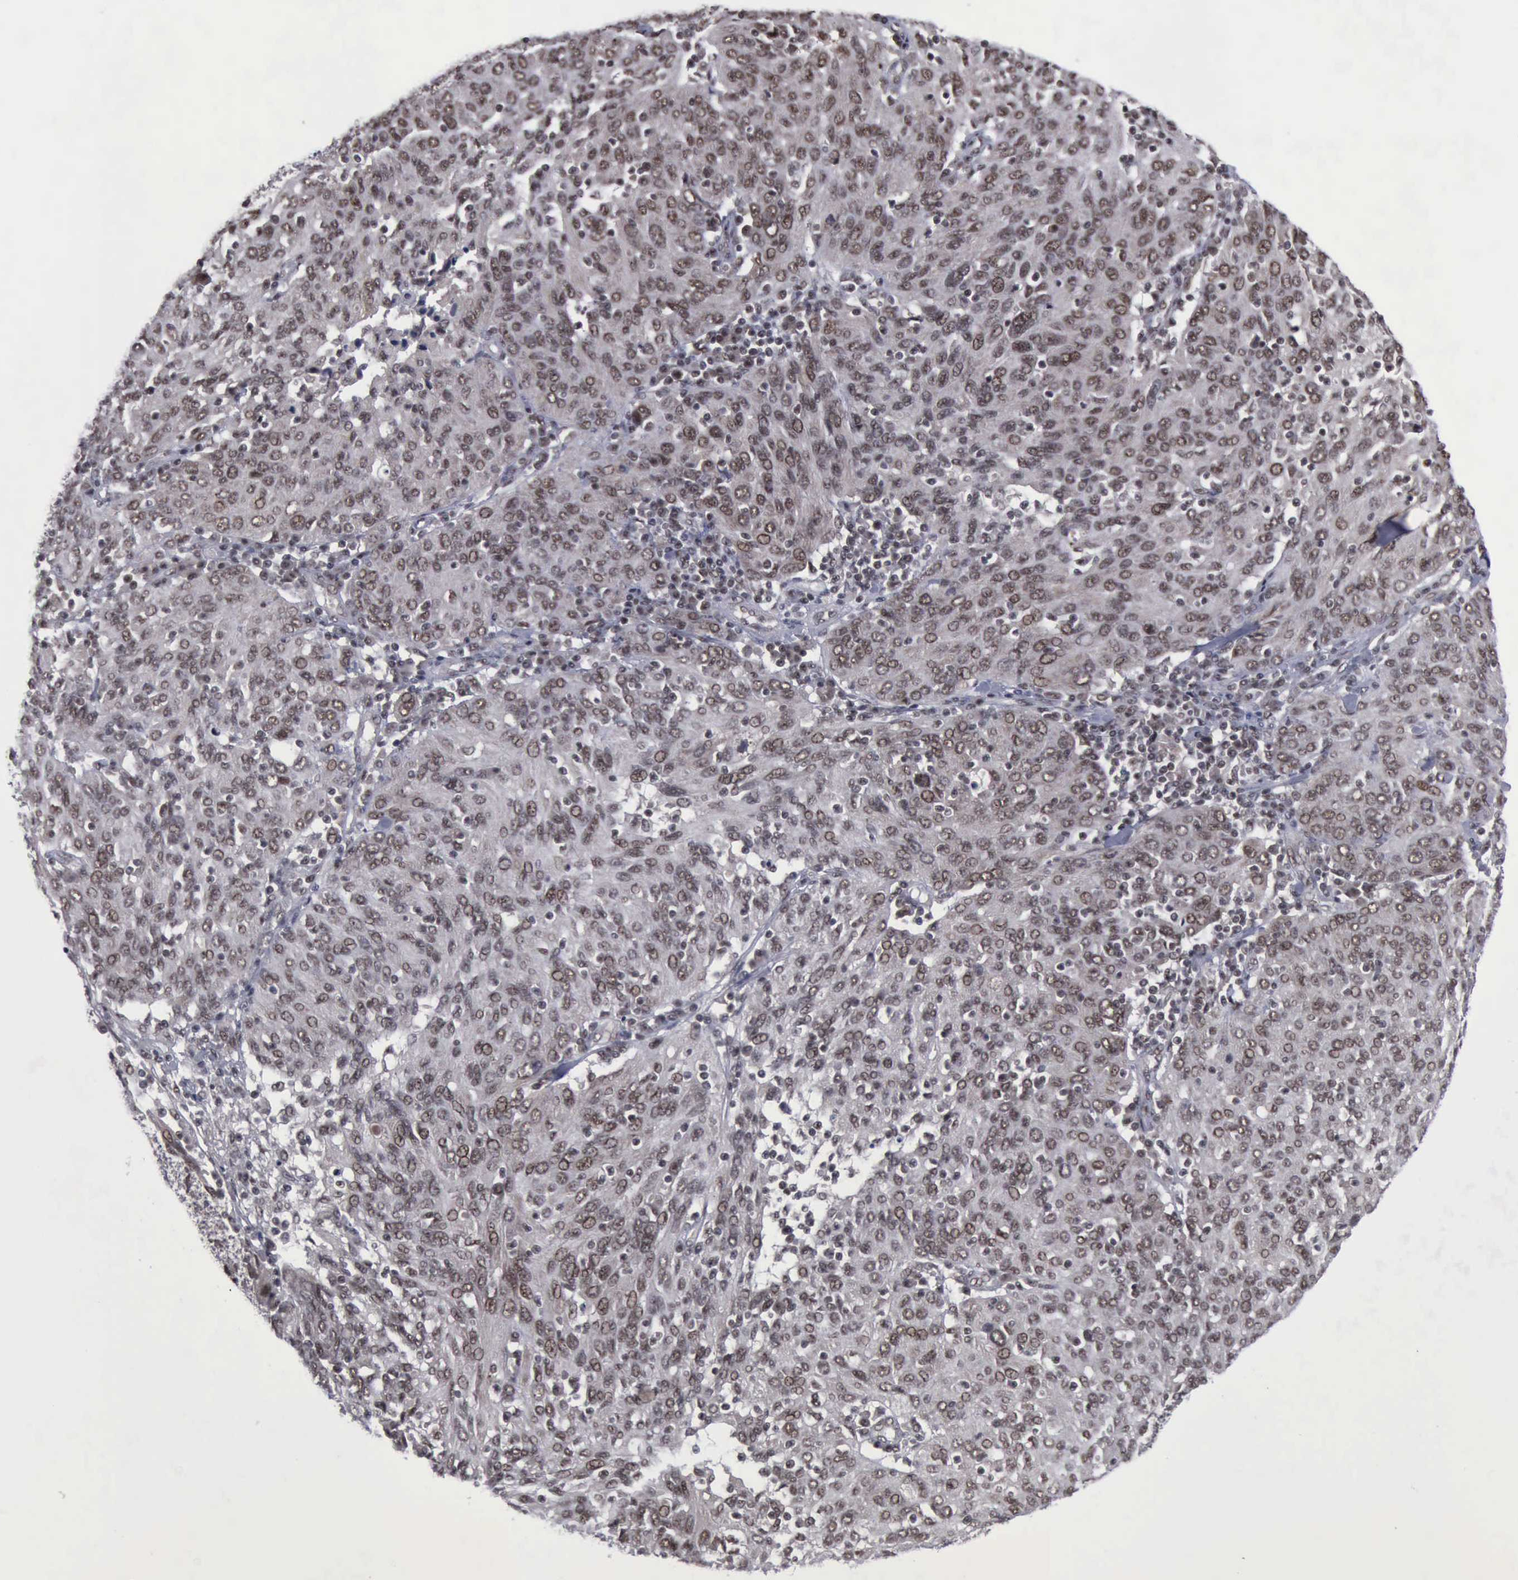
{"staining": {"intensity": "moderate", "quantity": ">75%", "location": "cytoplasmic/membranous,nuclear"}, "tissue": "ovarian cancer", "cell_type": "Tumor cells", "image_type": "cancer", "snomed": [{"axis": "morphology", "description": "Carcinoma, endometroid"}, {"axis": "topography", "description": "Ovary"}], "caption": "Endometroid carcinoma (ovarian) was stained to show a protein in brown. There is medium levels of moderate cytoplasmic/membranous and nuclear staining in approximately >75% of tumor cells. Ihc stains the protein in brown and the nuclei are stained blue.", "gene": "ATM", "patient": {"sex": "female", "age": 50}}